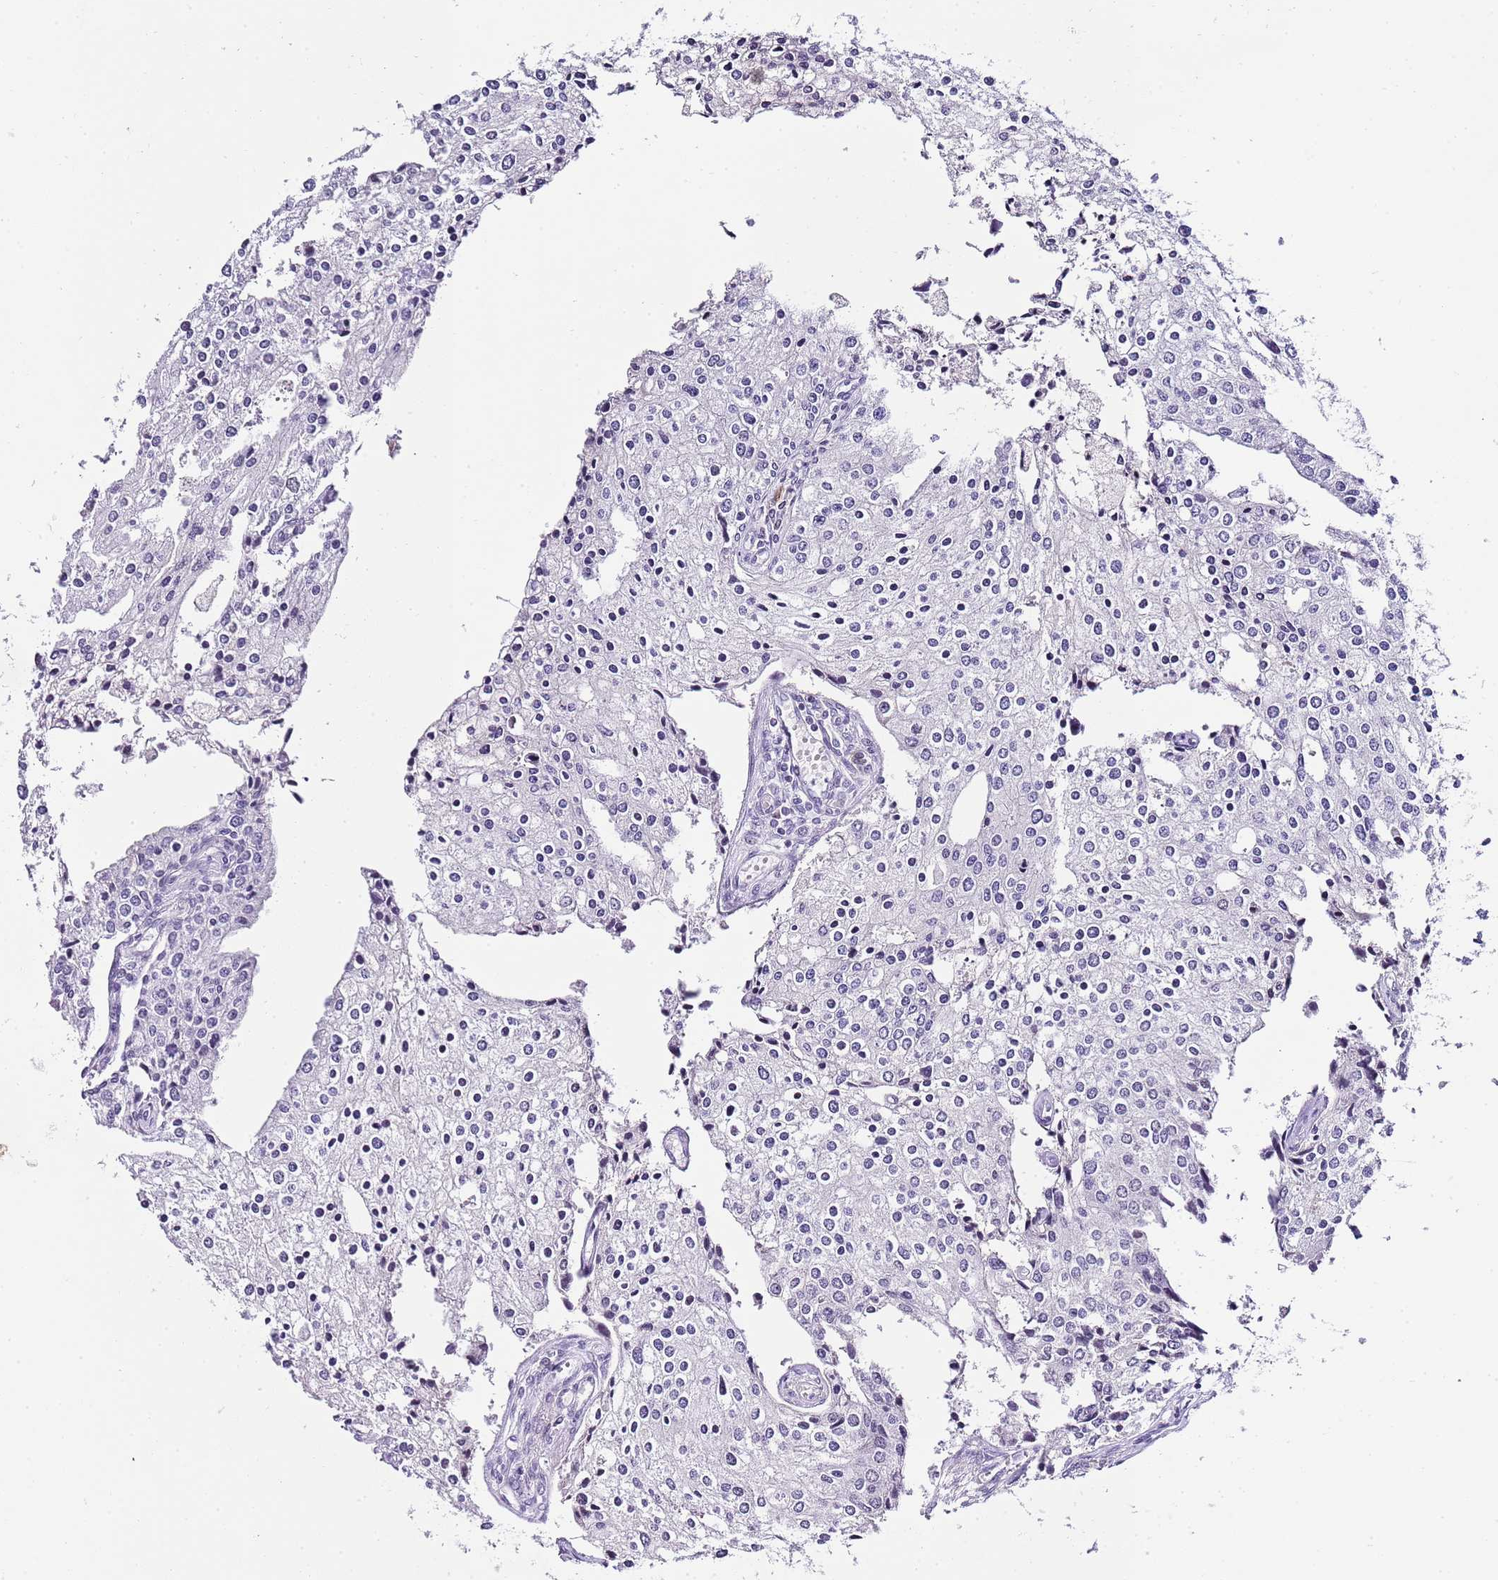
{"staining": {"intensity": "negative", "quantity": "none", "location": "none"}, "tissue": "prostate cancer", "cell_type": "Tumor cells", "image_type": "cancer", "snomed": [{"axis": "morphology", "description": "Adenocarcinoma, High grade"}, {"axis": "topography", "description": "Prostate"}], "caption": "There is no significant staining in tumor cells of high-grade adenocarcinoma (prostate).", "gene": "NOP56", "patient": {"sex": "male", "age": 62}}